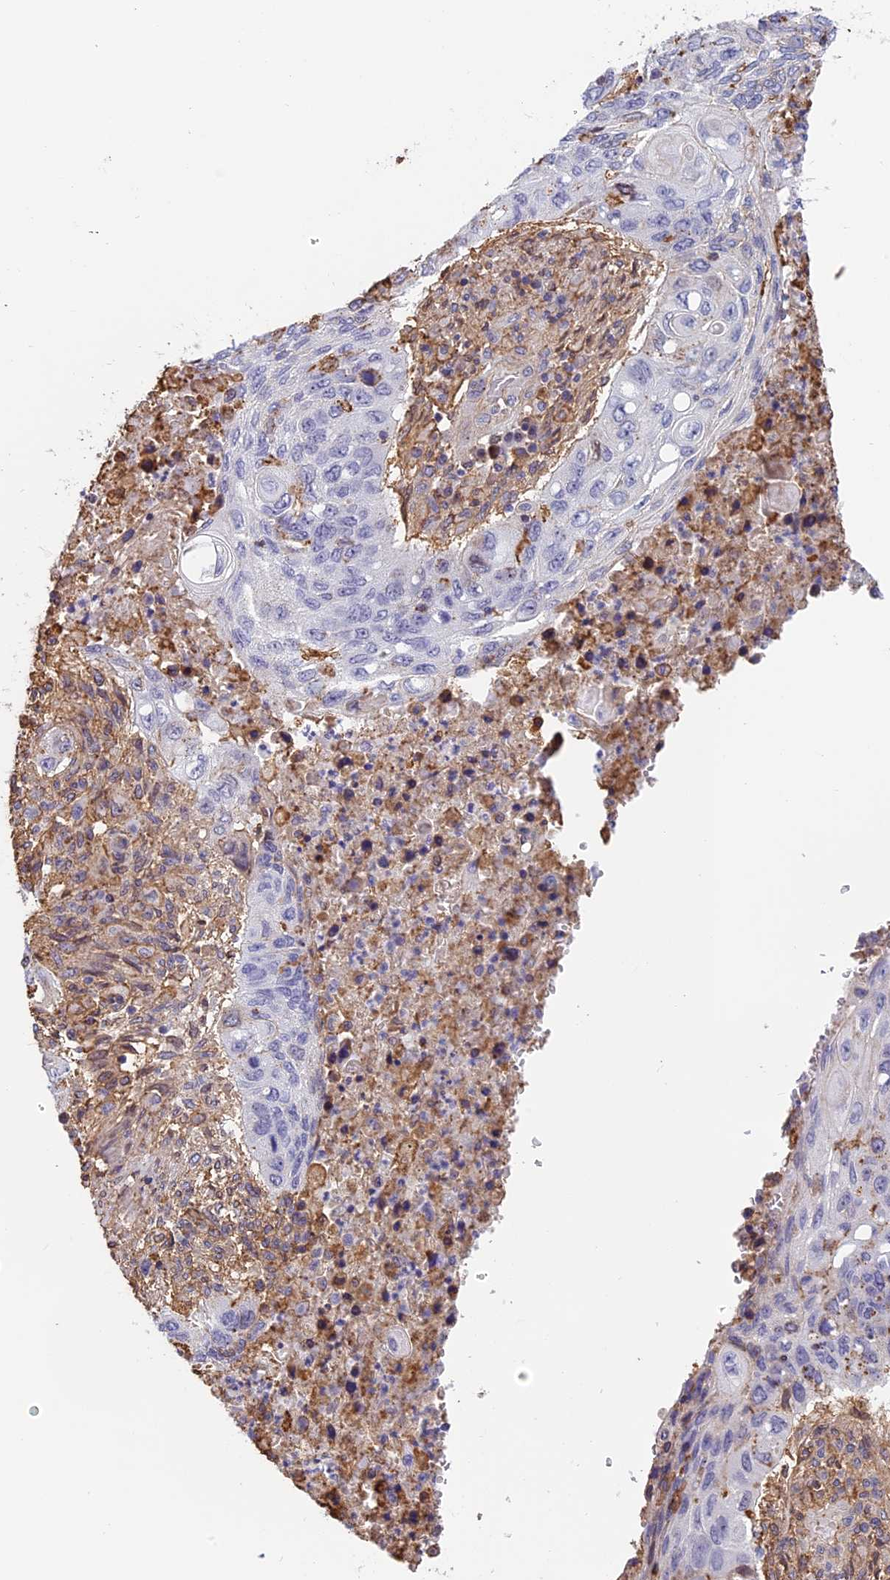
{"staining": {"intensity": "negative", "quantity": "none", "location": "none"}, "tissue": "lung cancer", "cell_type": "Tumor cells", "image_type": "cancer", "snomed": [{"axis": "morphology", "description": "Squamous cell carcinoma, NOS"}, {"axis": "topography", "description": "Lung"}], "caption": "The histopathology image shows no significant positivity in tumor cells of lung cancer (squamous cell carcinoma). (Stains: DAB immunohistochemistry with hematoxylin counter stain, Microscopy: brightfield microscopy at high magnification).", "gene": "TMEM255B", "patient": {"sex": "female", "age": 63}}